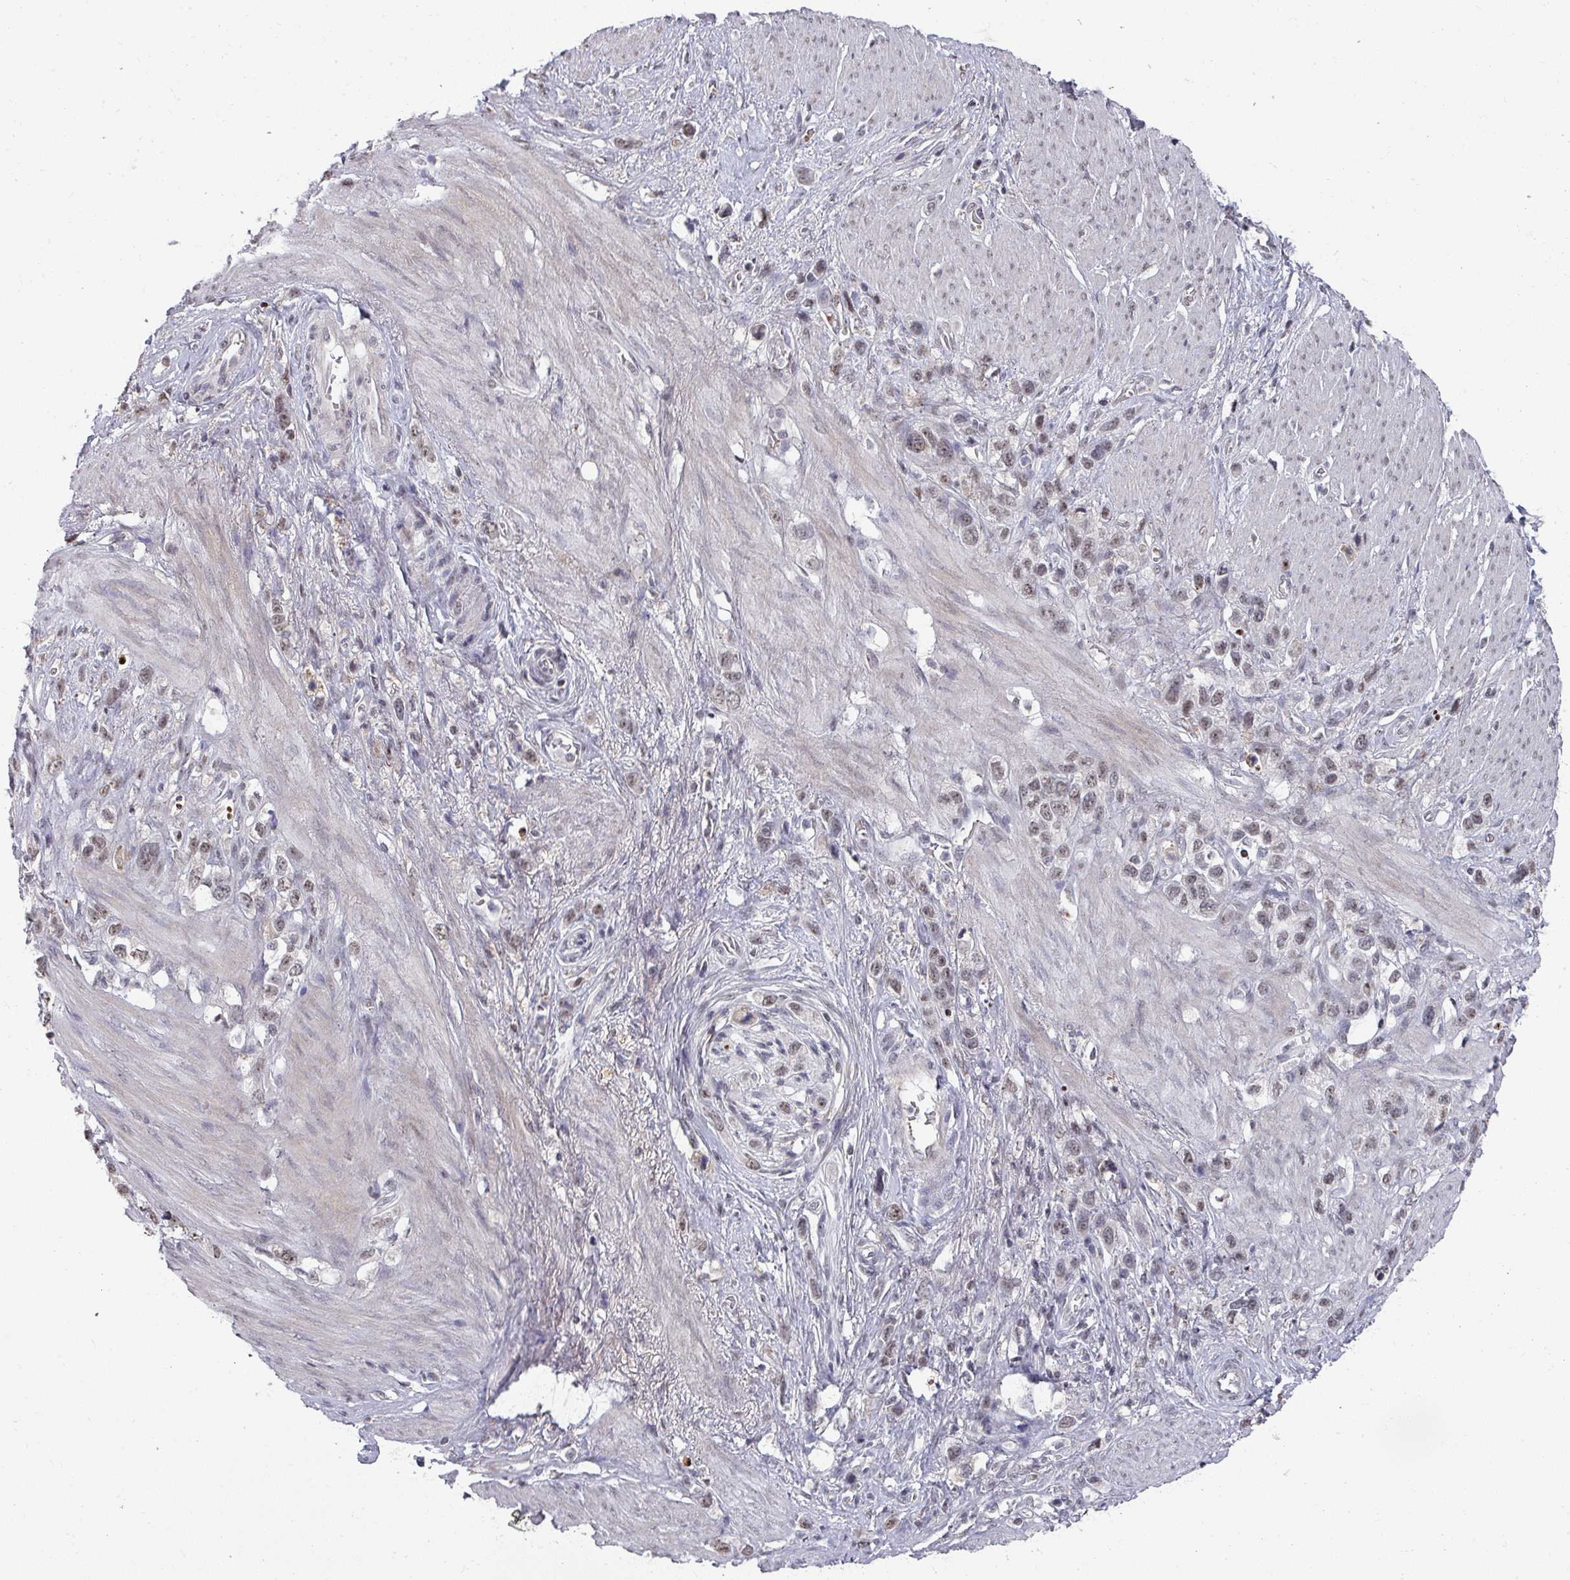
{"staining": {"intensity": "weak", "quantity": "25%-75%", "location": "nuclear"}, "tissue": "stomach cancer", "cell_type": "Tumor cells", "image_type": "cancer", "snomed": [{"axis": "morphology", "description": "Adenocarcinoma, NOS"}, {"axis": "topography", "description": "Stomach"}], "caption": "About 25%-75% of tumor cells in human stomach cancer (adenocarcinoma) show weak nuclear protein expression as visualized by brown immunohistochemical staining.", "gene": "ZNF654", "patient": {"sex": "female", "age": 65}}